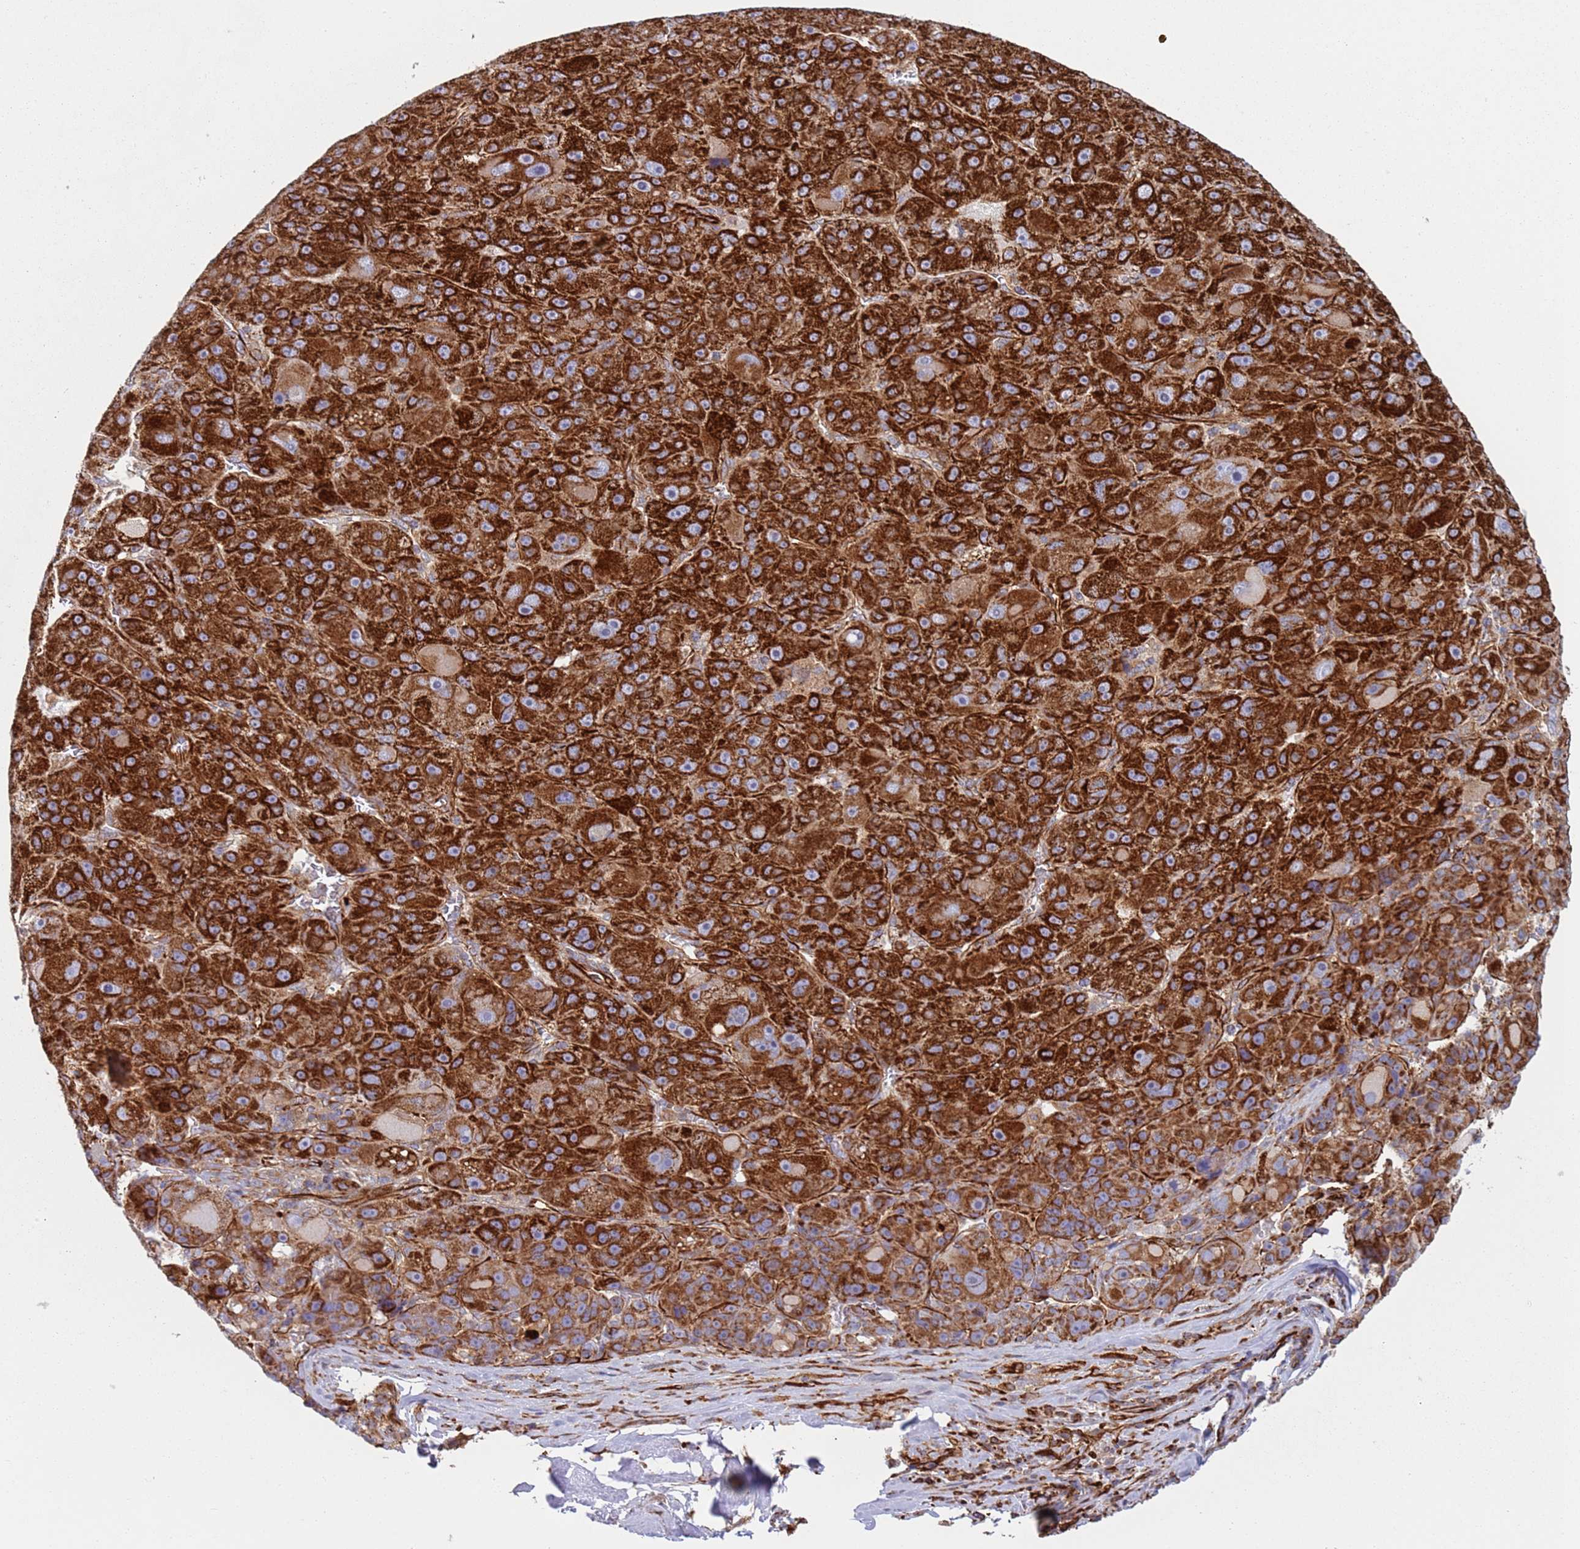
{"staining": {"intensity": "strong", "quantity": ">75%", "location": "cytoplasmic/membranous"}, "tissue": "liver cancer", "cell_type": "Tumor cells", "image_type": "cancer", "snomed": [{"axis": "morphology", "description": "Carcinoma, Hepatocellular, NOS"}, {"axis": "topography", "description": "Liver"}], "caption": "Immunohistochemistry (IHC) micrograph of human liver cancer (hepatocellular carcinoma) stained for a protein (brown), which displays high levels of strong cytoplasmic/membranous expression in about >75% of tumor cells.", "gene": "SNAPIN", "patient": {"sex": "male", "age": 76}}